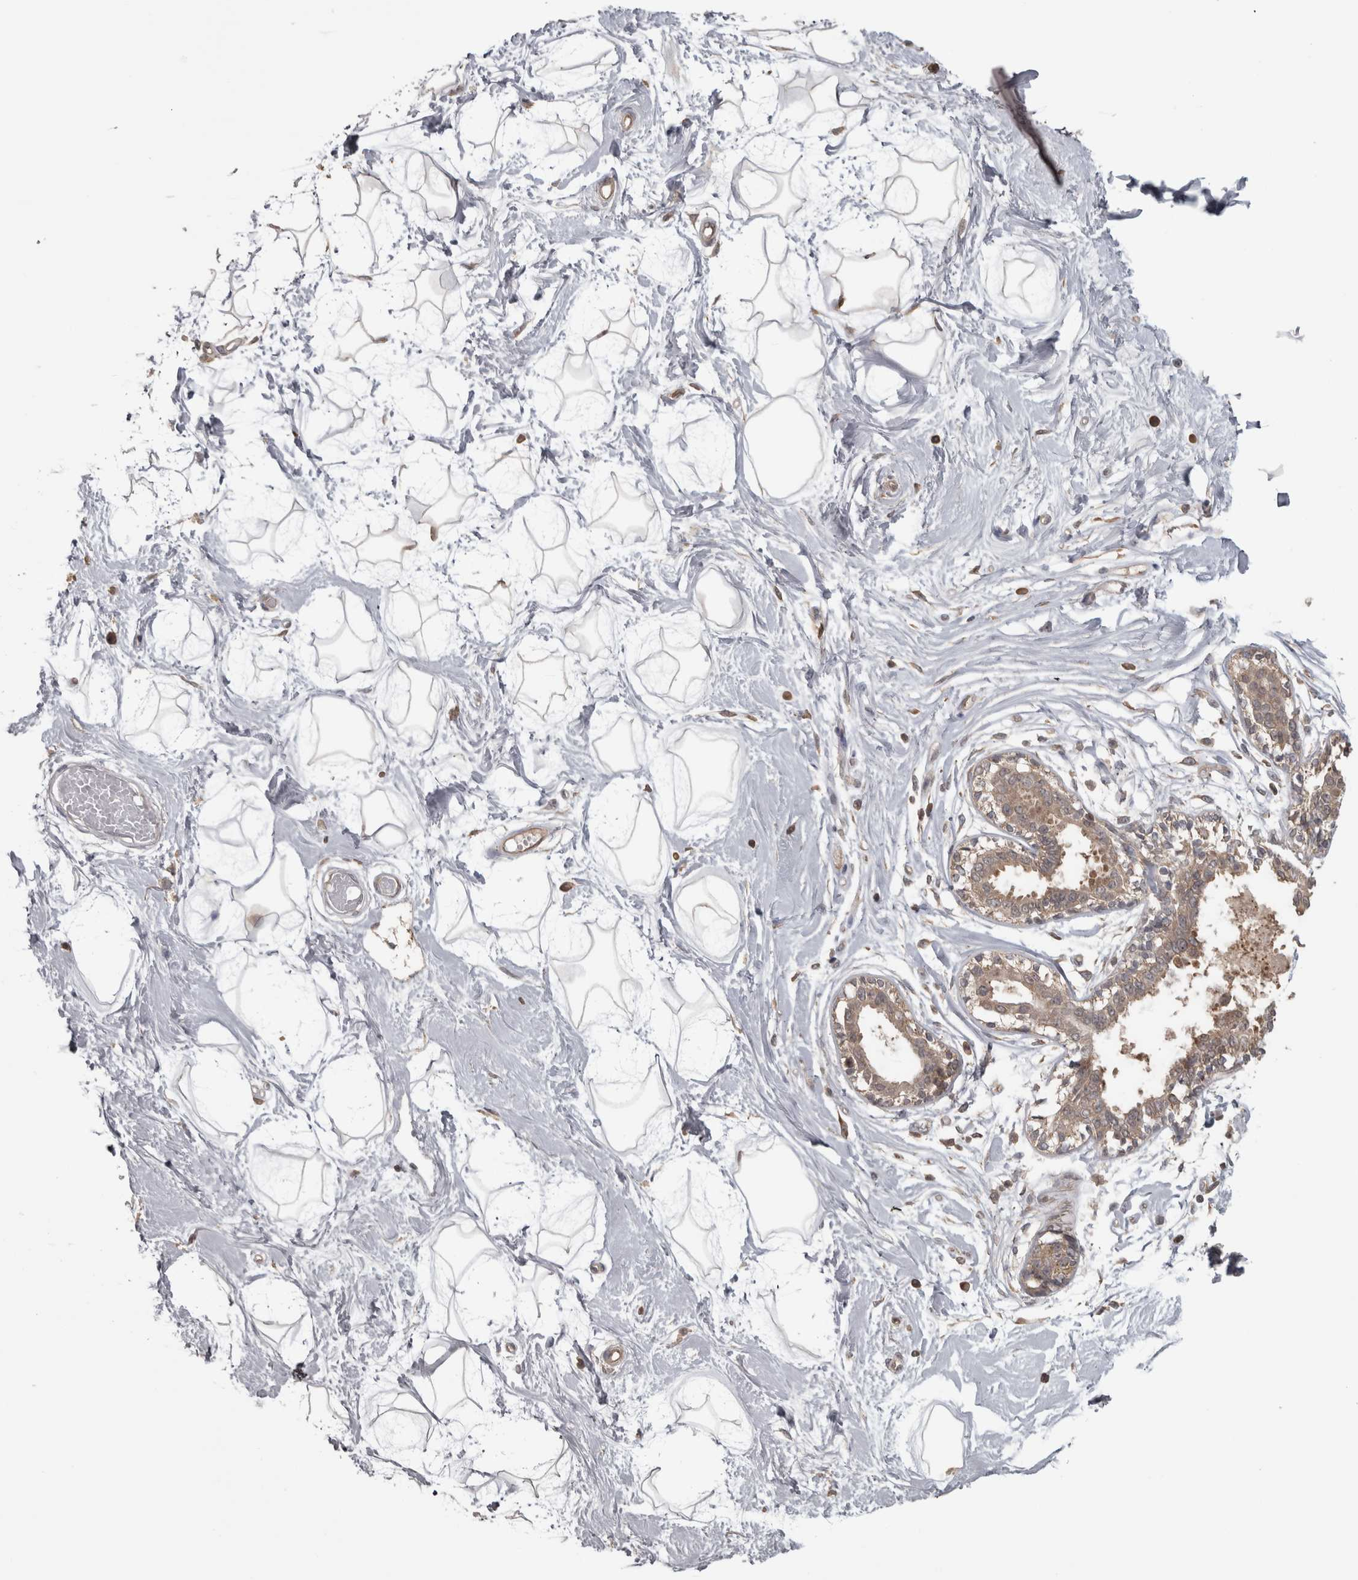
{"staining": {"intensity": "negative", "quantity": "none", "location": "none"}, "tissue": "breast", "cell_type": "Adipocytes", "image_type": "normal", "snomed": [{"axis": "morphology", "description": "Normal tissue, NOS"}, {"axis": "topography", "description": "Breast"}], "caption": "The image reveals no significant expression in adipocytes of breast. (DAB (3,3'-diaminobenzidine) immunohistochemistry (IHC) visualized using brightfield microscopy, high magnification).", "gene": "MICU3", "patient": {"sex": "female", "age": 45}}